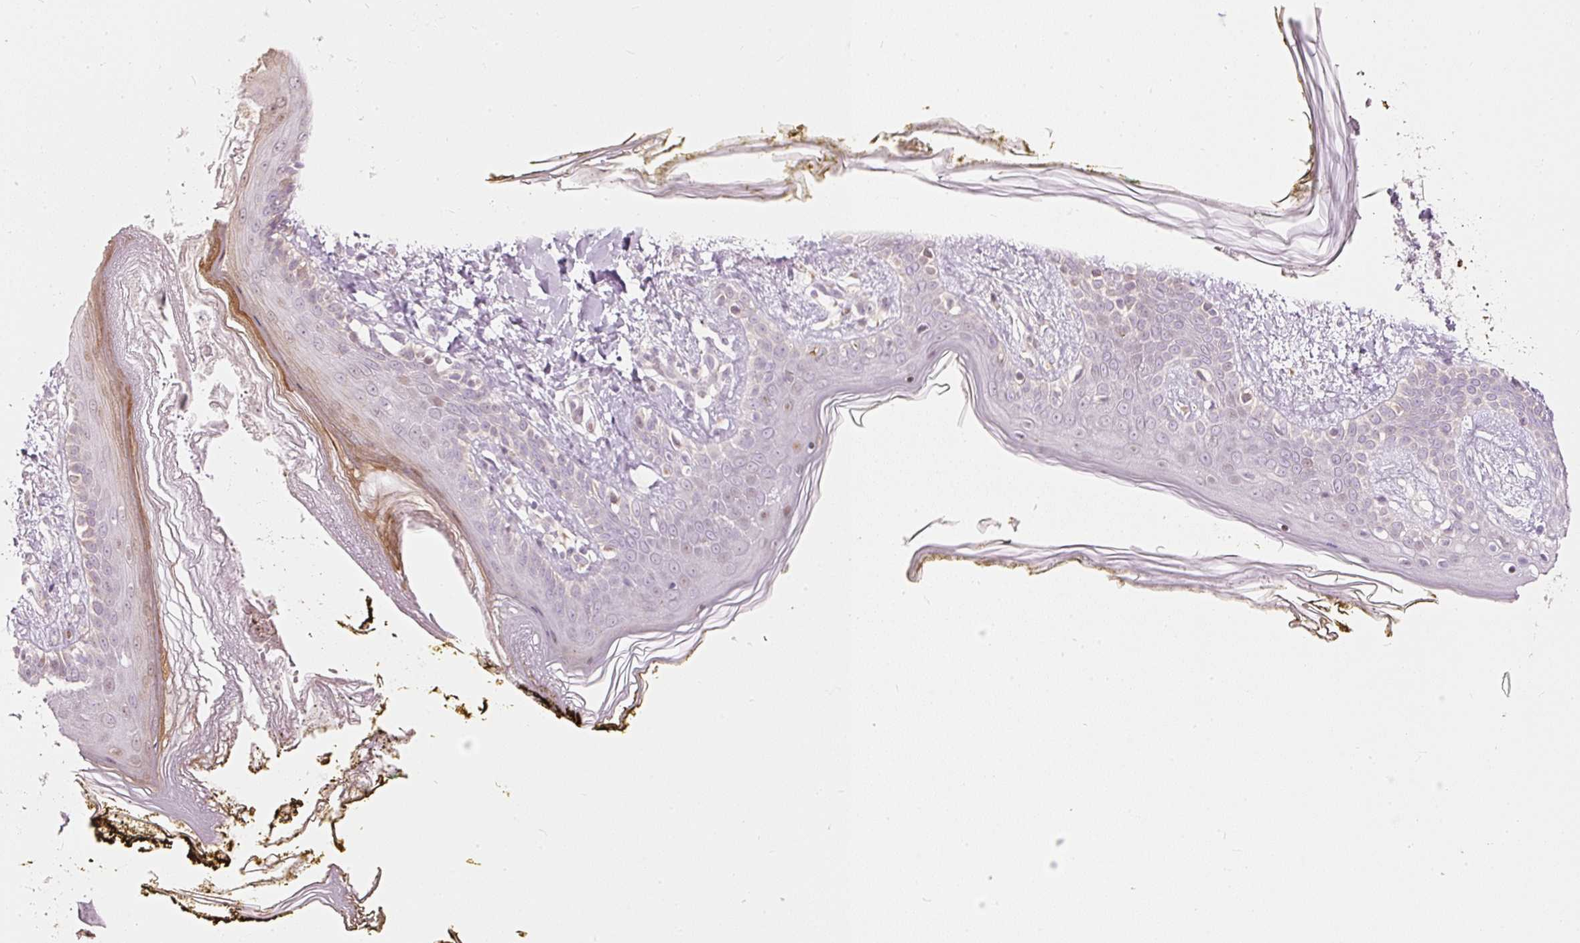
{"staining": {"intensity": "negative", "quantity": "none", "location": "none"}, "tissue": "skin", "cell_type": "Fibroblasts", "image_type": "normal", "snomed": [{"axis": "morphology", "description": "Normal tissue, NOS"}, {"axis": "topography", "description": "Skin"}], "caption": "This is an immunohistochemistry histopathology image of benign human skin. There is no expression in fibroblasts.", "gene": "RNF39", "patient": {"sex": "female", "age": 34}}